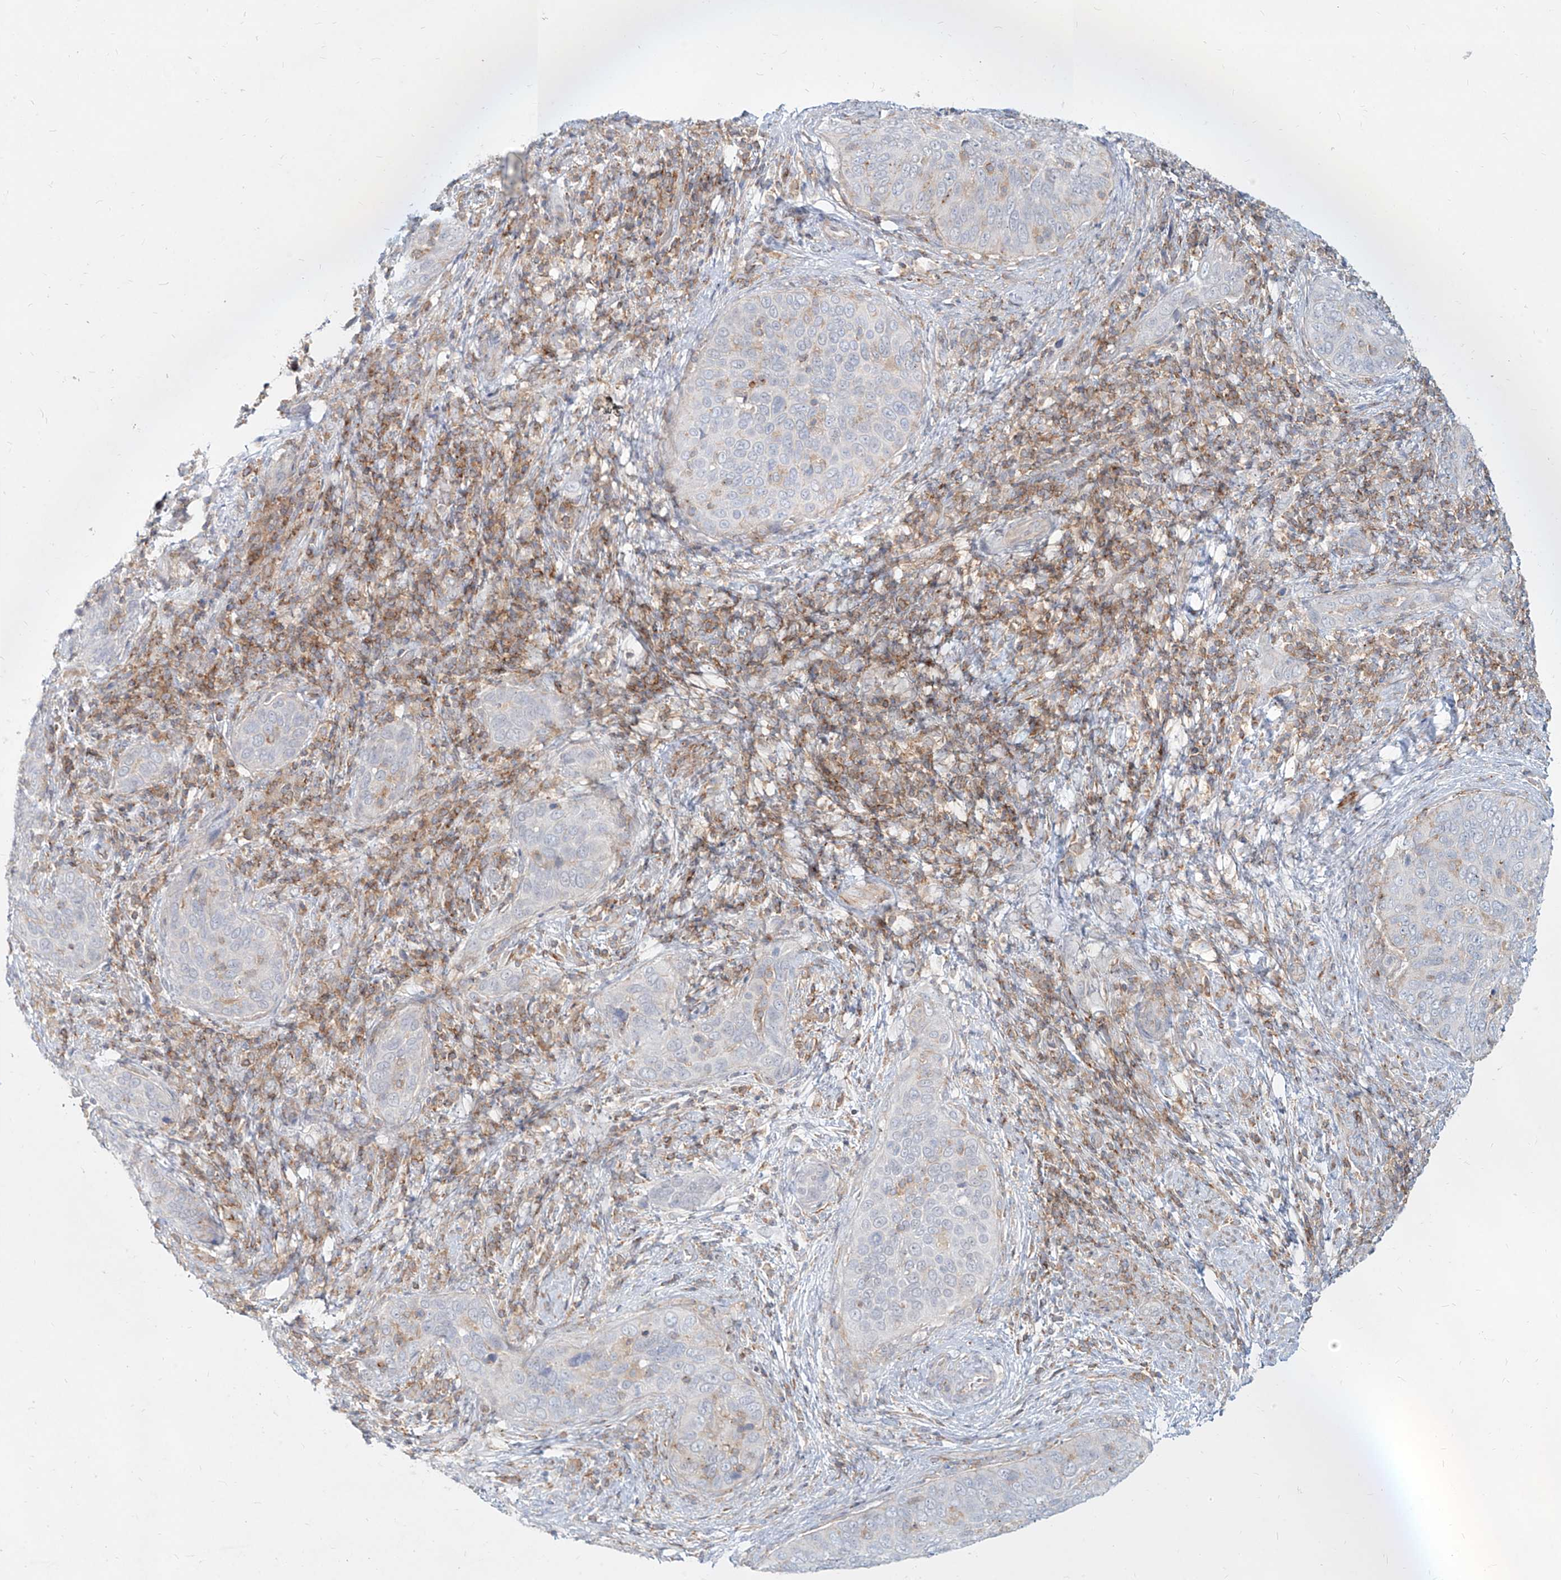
{"staining": {"intensity": "negative", "quantity": "none", "location": "none"}, "tissue": "cervical cancer", "cell_type": "Tumor cells", "image_type": "cancer", "snomed": [{"axis": "morphology", "description": "Squamous cell carcinoma, NOS"}, {"axis": "topography", "description": "Cervix"}], "caption": "An IHC photomicrograph of cervical cancer is shown. There is no staining in tumor cells of cervical cancer.", "gene": "SLC2A12", "patient": {"sex": "female", "age": 60}}